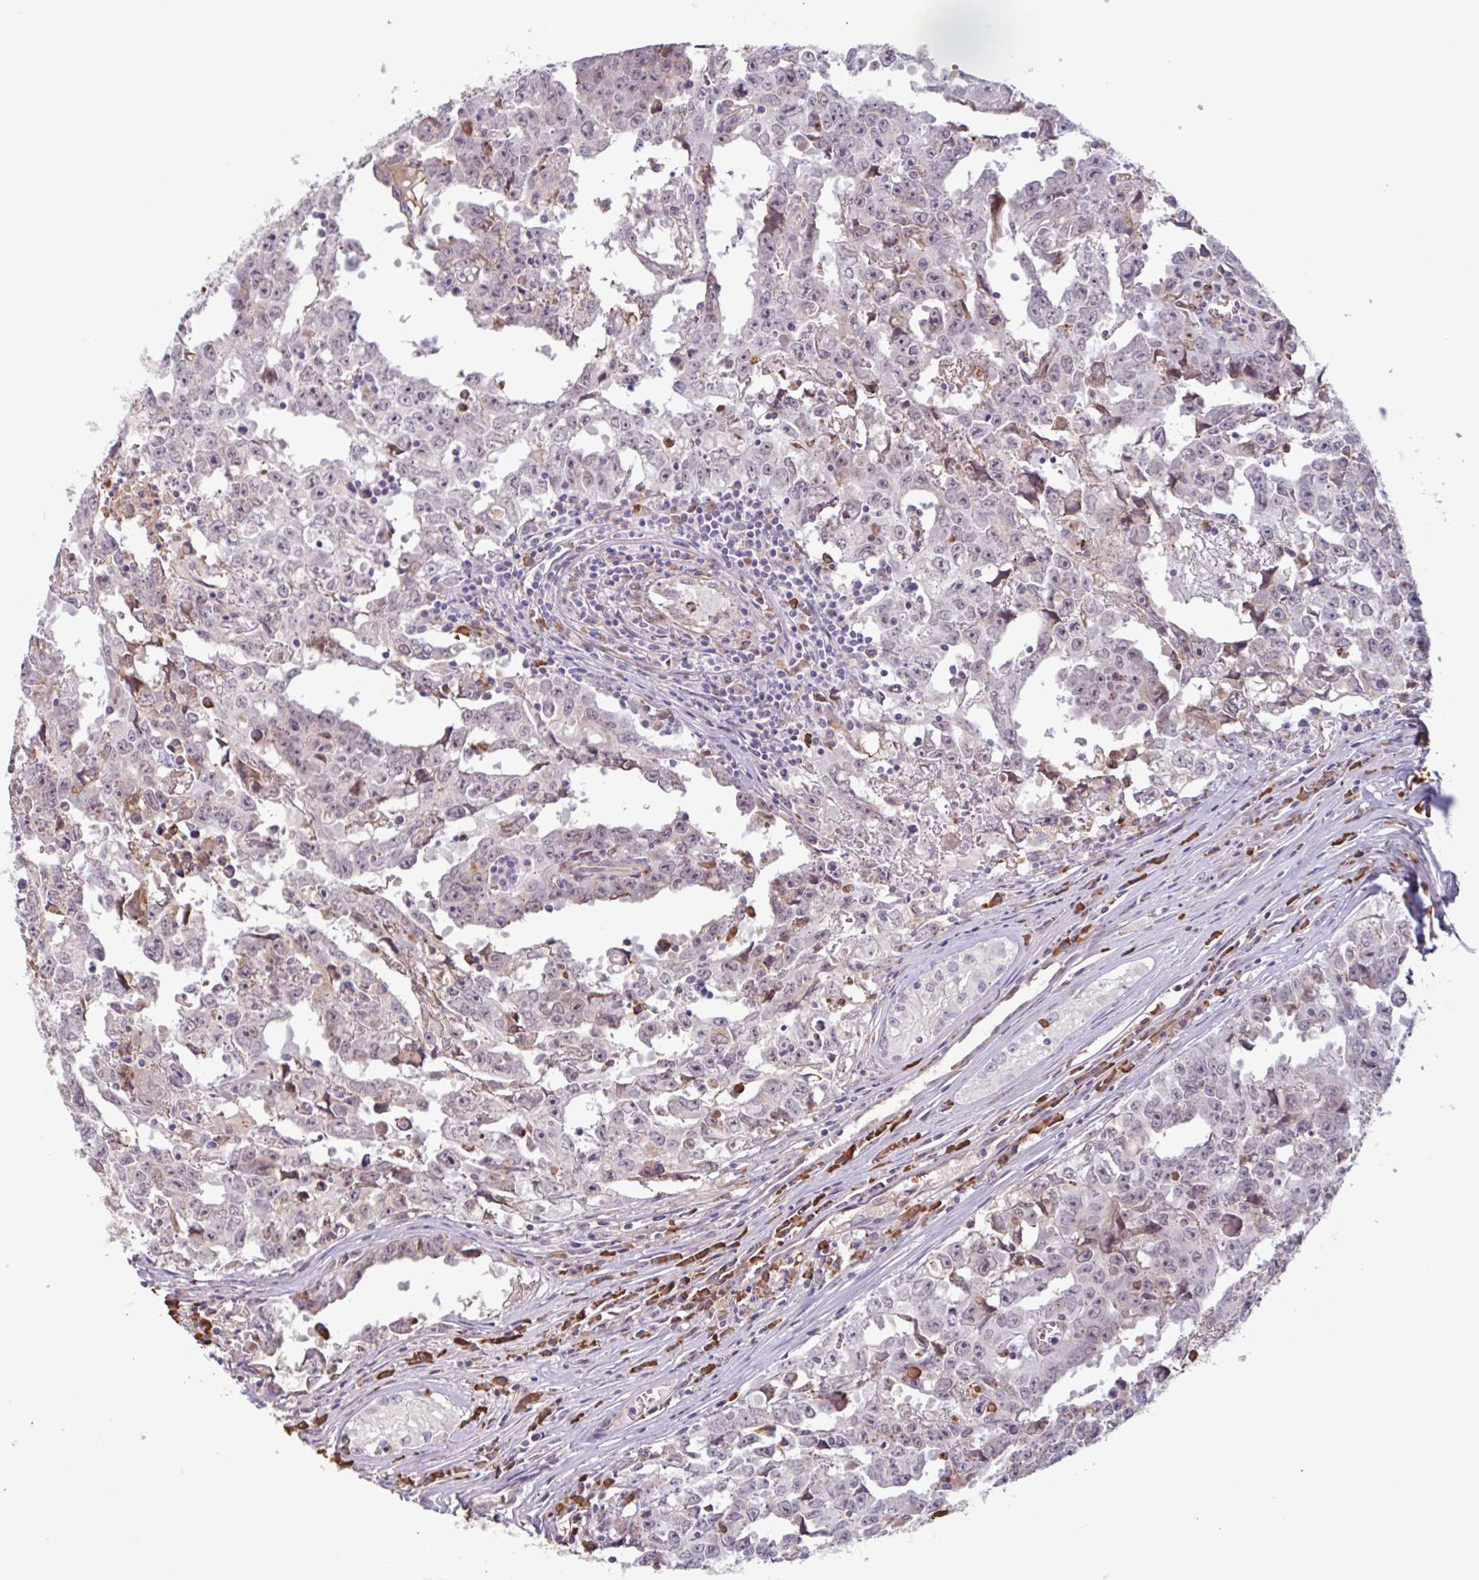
{"staining": {"intensity": "negative", "quantity": "none", "location": "none"}, "tissue": "testis cancer", "cell_type": "Tumor cells", "image_type": "cancer", "snomed": [{"axis": "morphology", "description": "Carcinoma, Embryonal, NOS"}, {"axis": "topography", "description": "Testis"}], "caption": "This is an immunohistochemistry (IHC) photomicrograph of testis cancer (embryonal carcinoma). There is no staining in tumor cells.", "gene": "TAF1D", "patient": {"sex": "male", "age": 22}}